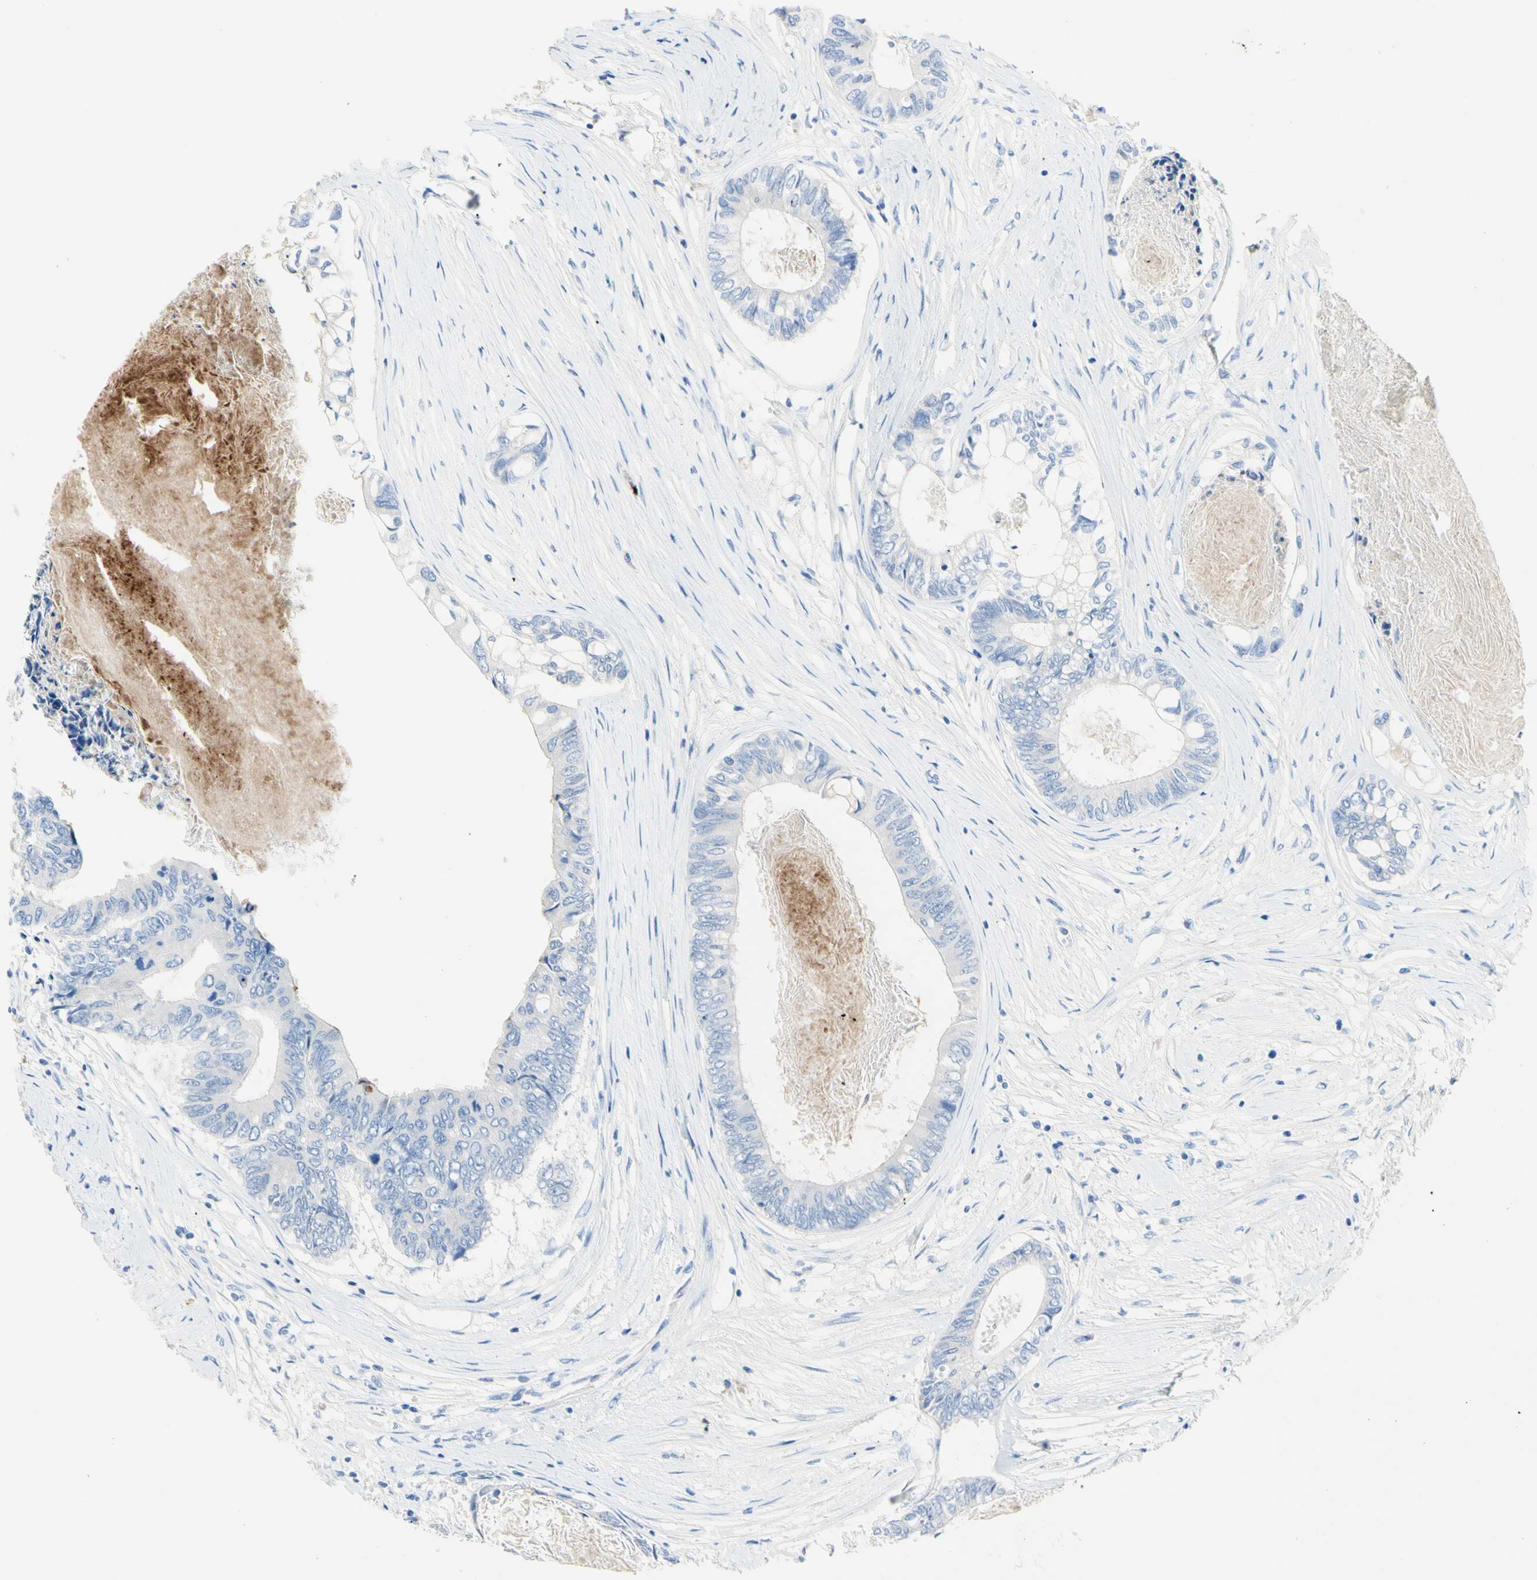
{"staining": {"intensity": "negative", "quantity": "none", "location": "none"}, "tissue": "colorectal cancer", "cell_type": "Tumor cells", "image_type": "cancer", "snomed": [{"axis": "morphology", "description": "Adenocarcinoma, NOS"}, {"axis": "topography", "description": "Rectum"}], "caption": "High power microscopy photomicrograph of an immunohistochemistry histopathology image of colorectal cancer, revealing no significant positivity in tumor cells.", "gene": "IL6ST", "patient": {"sex": "male", "age": 63}}